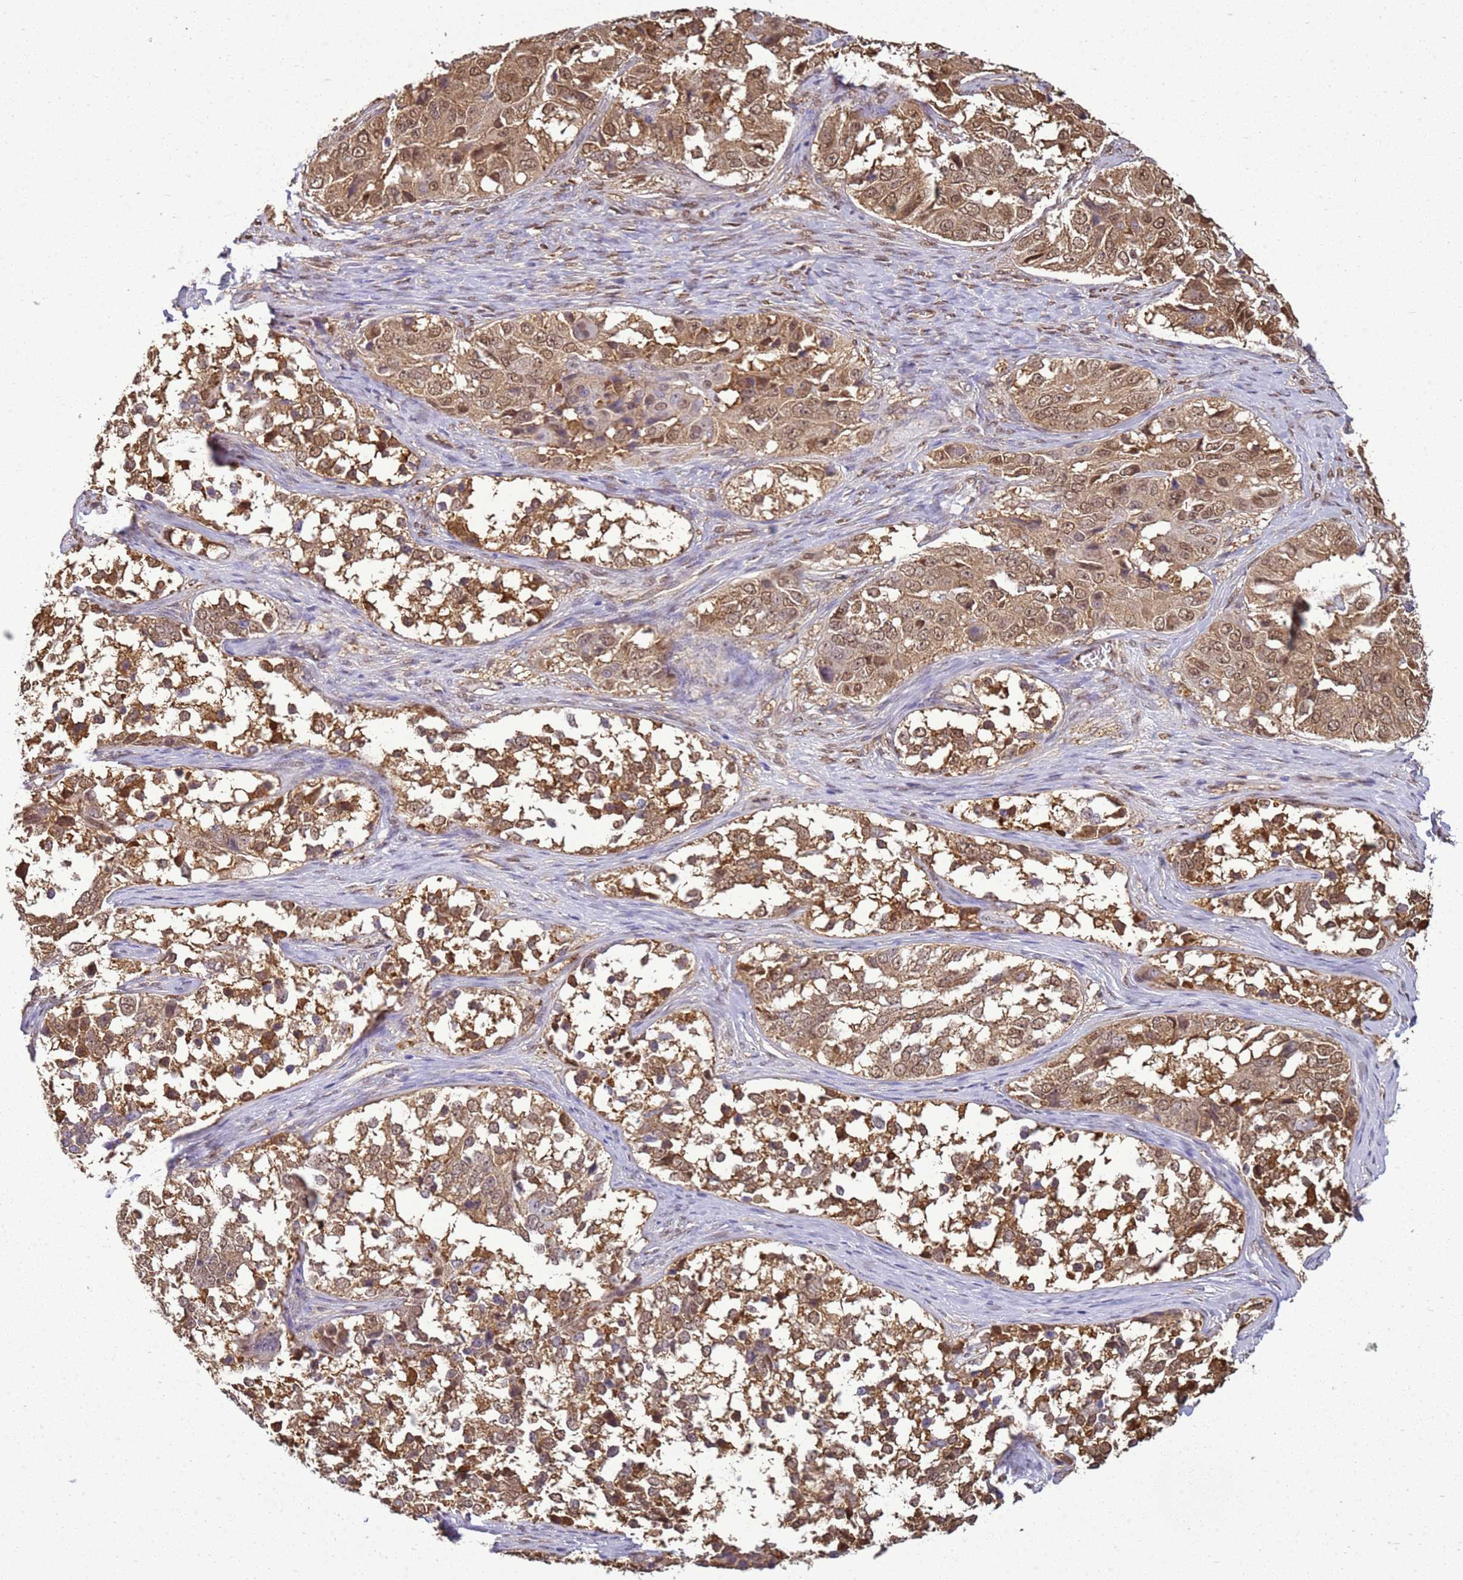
{"staining": {"intensity": "moderate", "quantity": ">75%", "location": "cytoplasmic/membranous,nuclear"}, "tissue": "ovarian cancer", "cell_type": "Tumor cells", "image_type": "cancer", "snomed": [{"axis": "morphology", "description": "Carcinoma, endometroid"}, {"axis": "topography", "description": "Ovary"}], "caption": "Ovarian cancer stained with immunohistochemistry reveals moderate cytoplasmic/membranous and nuclear staining in approximately >75% of tumor cells.", "gene": "YWHAE", "patient": {"sex": "female", "age": 51}}